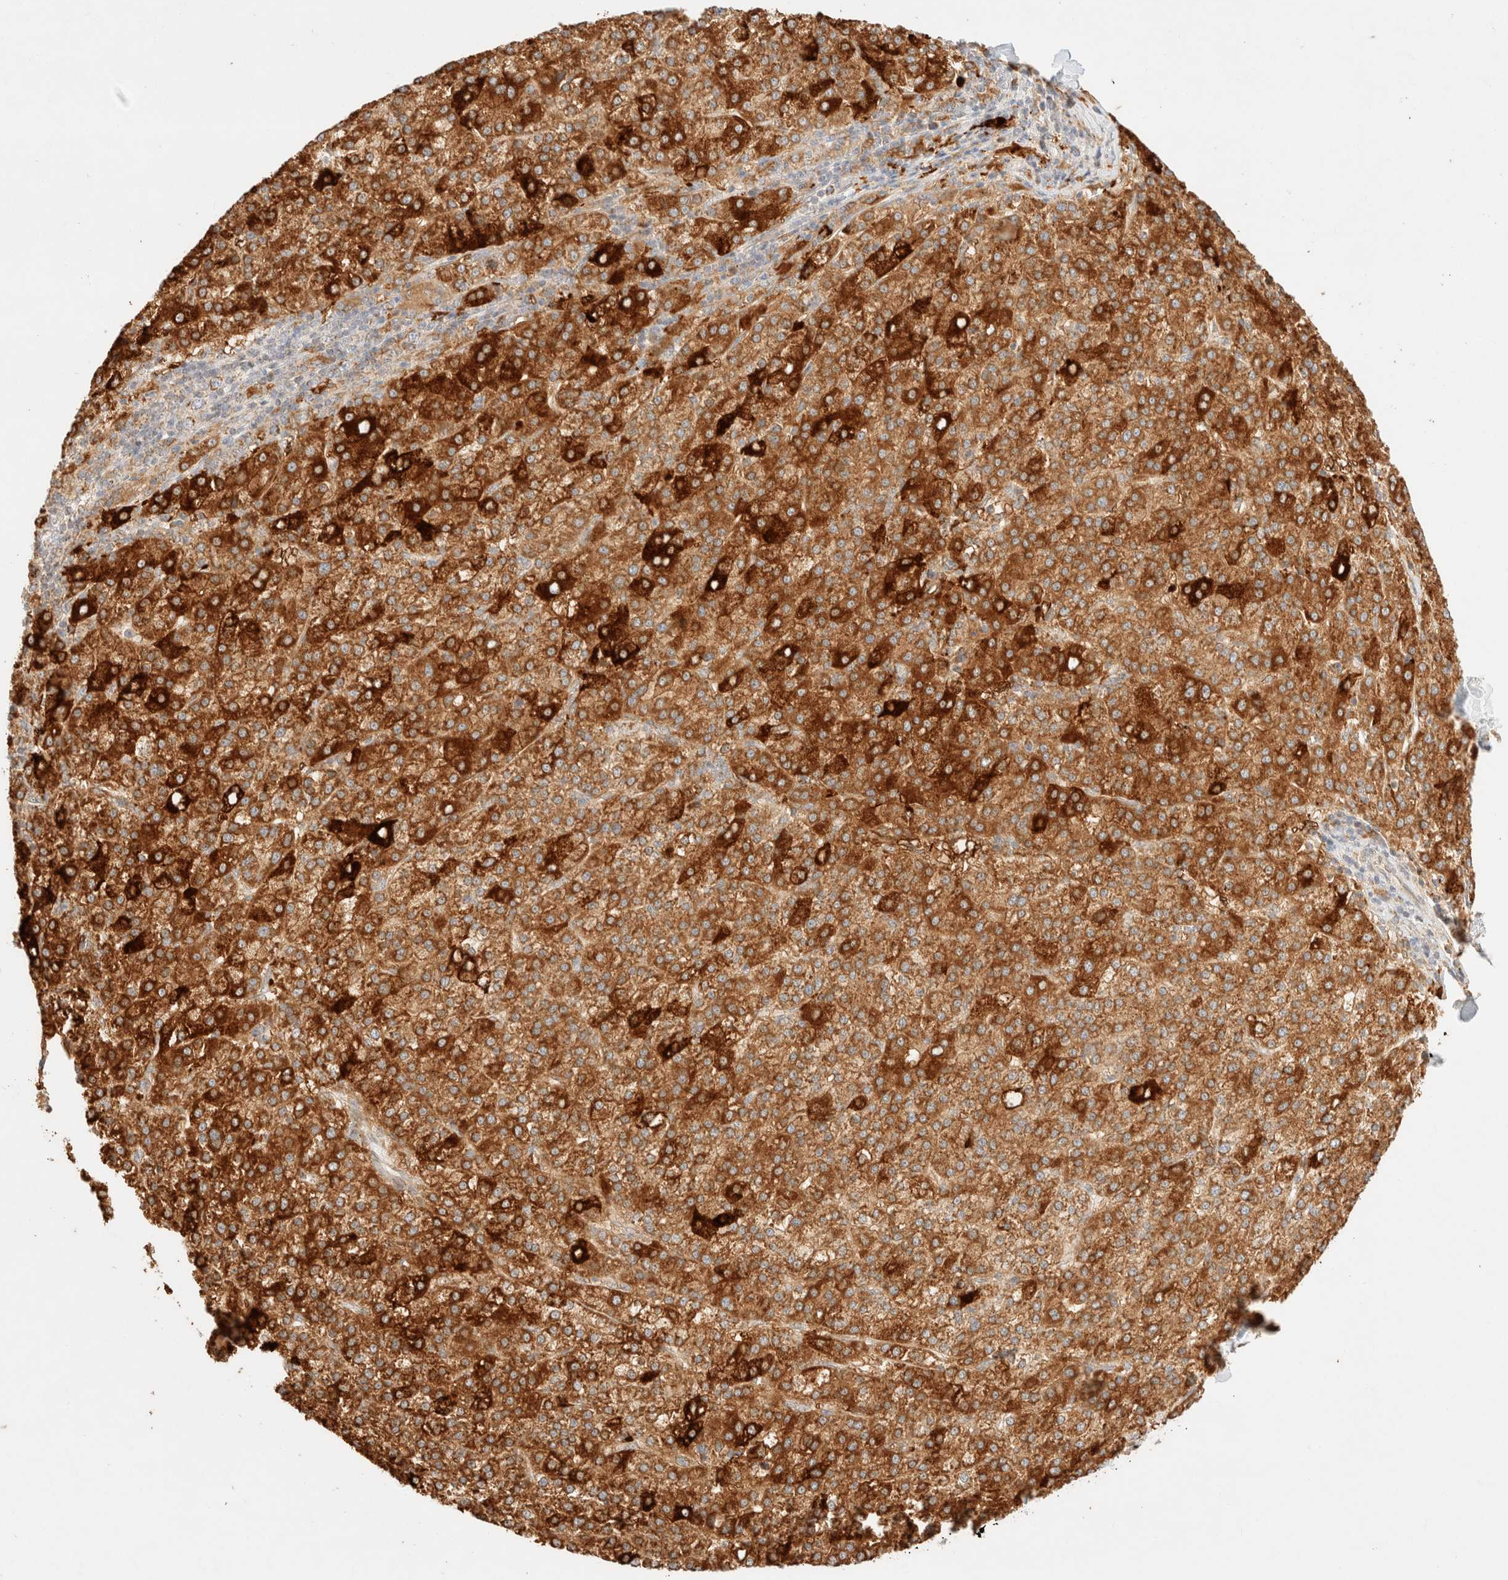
{"staining": {"intensity": "strong", "quantity": ">75%", "location": "cytoplasmic/membranous"}, "tissue": "liver cancer", "cell_type": "Tumor cells", "image_type": "cancer", "snomed": [{"axis": "morphology", "description": "Carcinoma, Hepatocellular, NOS"}, {"axis": "topography", "description": "Liver"}], "caption": "Immunohistochemistry (IHC) staining of liver hepatocellular carcinoma, which exhibits high levels of strong cytoplasmic/membranous positivity in about >75% of tumor cells indicating strong cytoplasmic/membranous protein staining. The staining was performed using DAB (3,3'-diaminobenzidine) (brown) for protein detection and nuclei were counterstained in hematoxylin (blue).", "gene": "TACO1", "patient": {"sex": "female", "age": 58}}